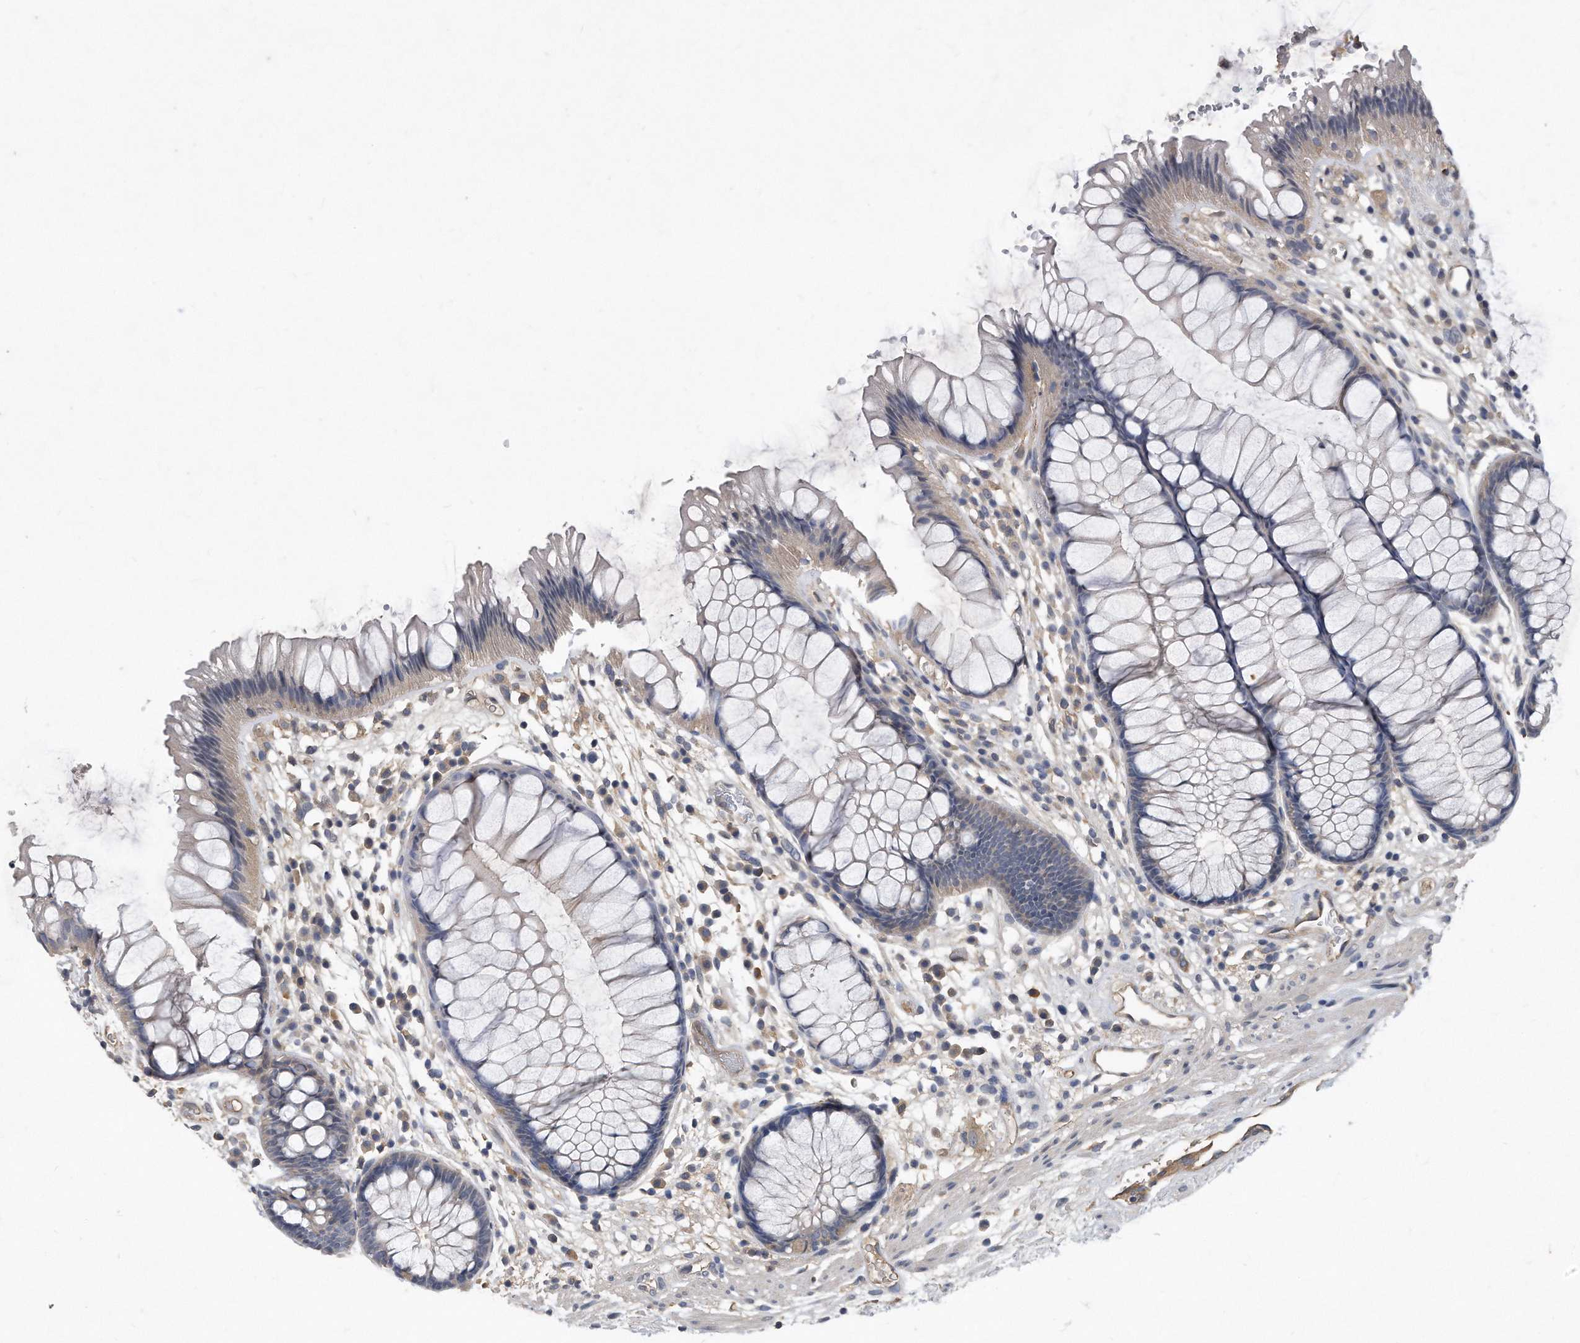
{"staining": {"intensity": "weak", "quantity": "<25%", "location": "cytoplasmic/membranous"}, "tissue": "rectum", "cell_type": "Glandular cells", "image_type": "normal", "snomed": [{"axis": "morphology", "description": "Normal tissue, NOS"}, {"axis": "topography", "description": "Rectum"}], "caption": "The histopathology image reveals no staining of glandular cells in benign rectum.", "gene": "HOMER3", "patient": {"sex": "male", "age": 51}}